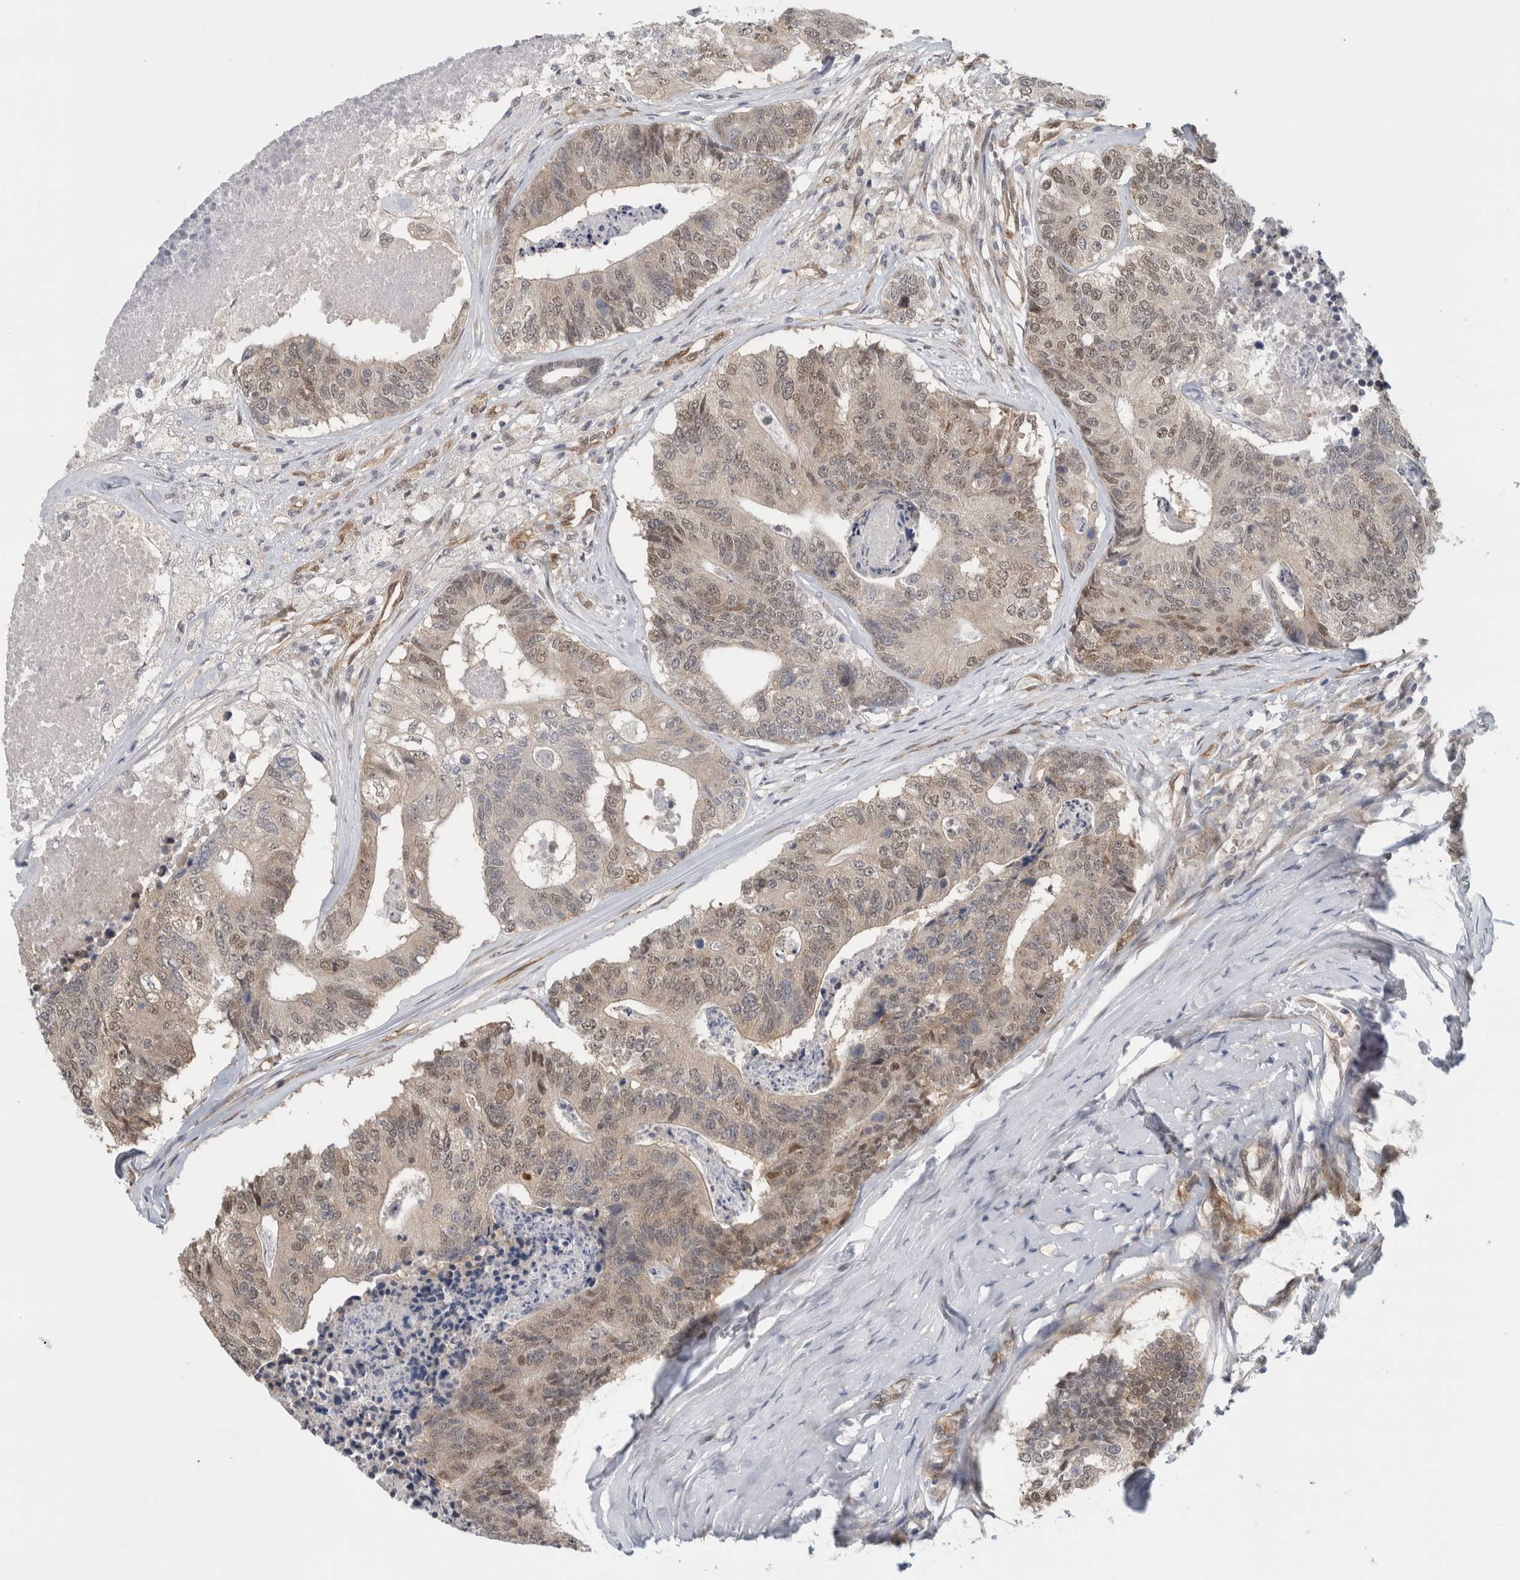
{"staining": {"intensity": "weak", "quantity": "25%-75%", "location": "nuclear"}, "tissue": "colorectal cancer", "cell_type": "Tumor cells", "image_type": "cancer", "snomed": [{"axis": "morphology", "description": "Adenocarcinoma, NOS"}, {"axis": "topography", "description": "Colon"}], "caption": "Tumor cells demonstrate weak nuclear expression in approximately 25%-75% of cells in colorectal cancer.", "gene": "EIF4G3", "patient": {"sex": "female", "age": 67}}